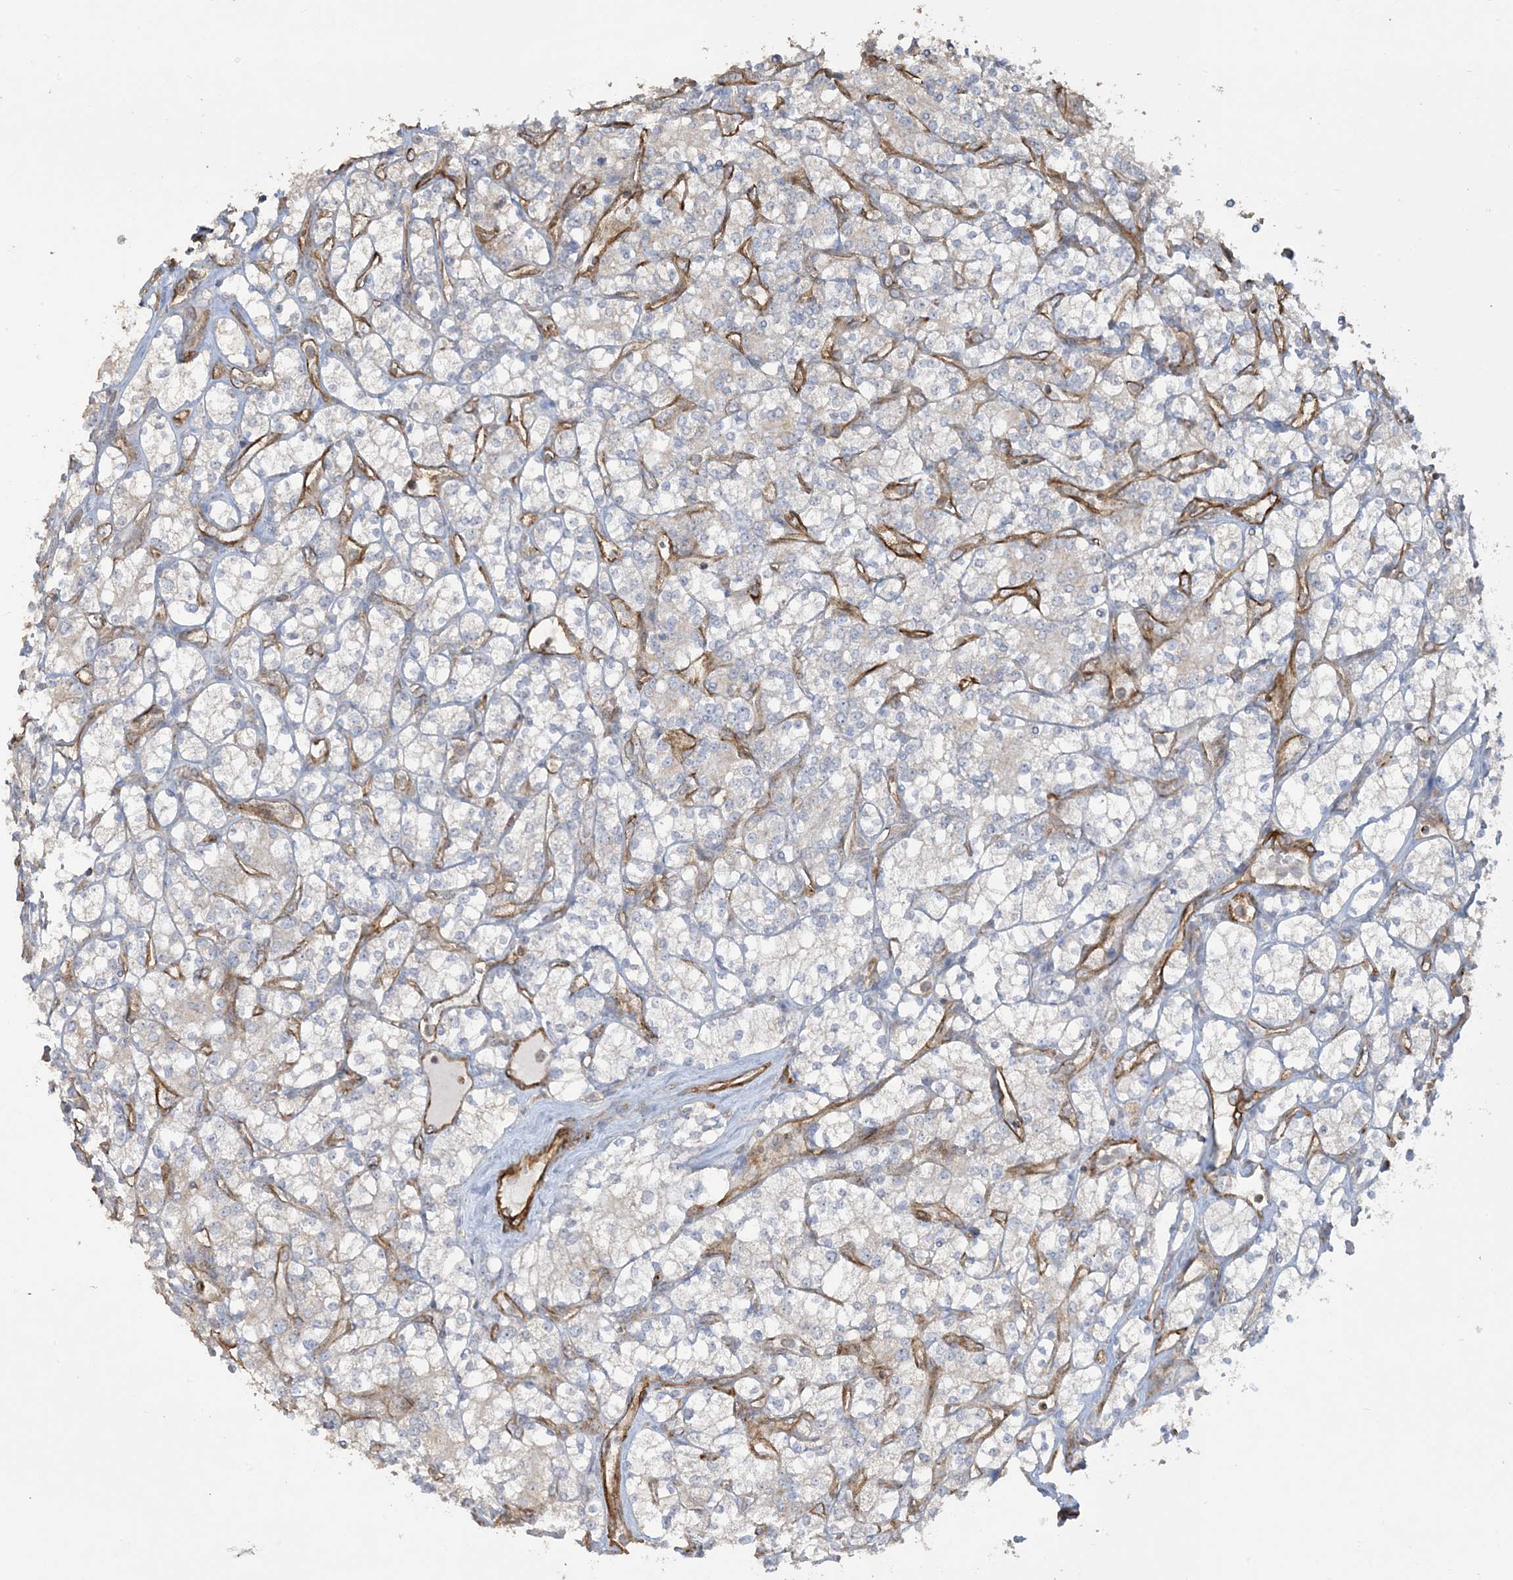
{"staining": {"intensity": "weak", "quantity": "<25%", "location": "cytoplasmic/membranous"}, "tissue": "renal cancer", "cell_type": "Tumor cells", "image_type": "cancer", "snomed": [{"axis": "morphology", "description": "Adenocarcinoma, NOS"}, {"axis": "topography", "description": "Kidney"}], "caption": "Photomicrograph shows no protein positivity in tumor cells of renal cancer tissue.", "gene": "AGA", "patient": {"sex": "male", "age": 77}}